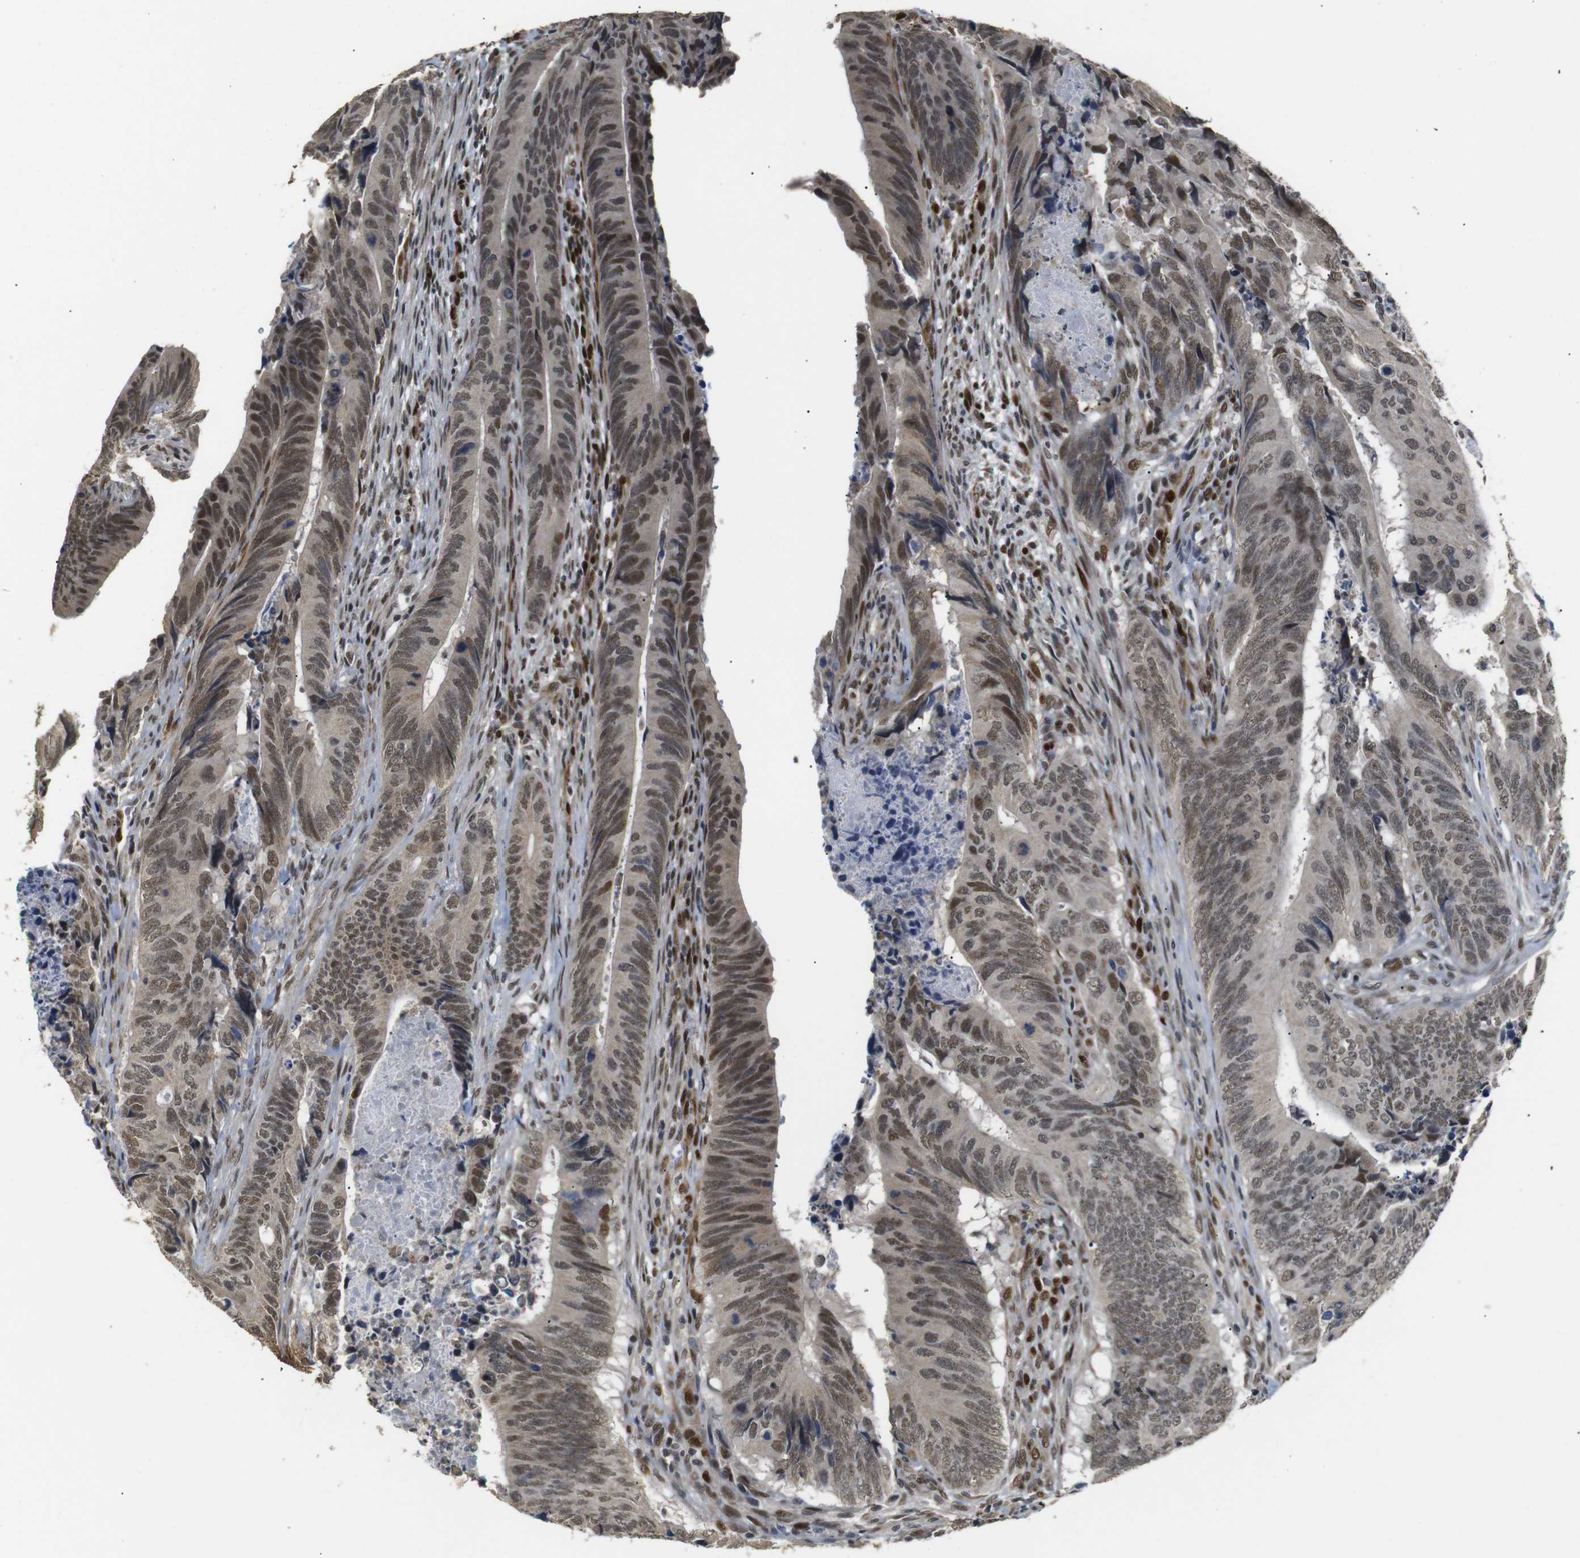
{"staining": {"intensity": "moderate", "quantity": ">75%", "location": "cytoplasmic/membranous,nuclear"}, "tissue": "colorectal cancer", "cell_type": "Tumor cells", "image_type": "cancer", "snomed": [{"axis": "morphology", "description": "Normal tissue, NOS"}, {"axis": "morphology", "description": "Adenocarcinoma, NOS"}, {"axis": "topography", "description": "Colon"}], "caption": "Colorectal cancer stained for a protein exhibits moderate cytoplasmic/membranous and nuclear positivity in tumor cells. (Stains: DAB (3,3'-diaminobenzidine) in brown, nuclei in blue, Microscopy: brightfield microscopy at high magnification).", "gene": "TBX2", "patient": {"sex": "male", "age": 56}}